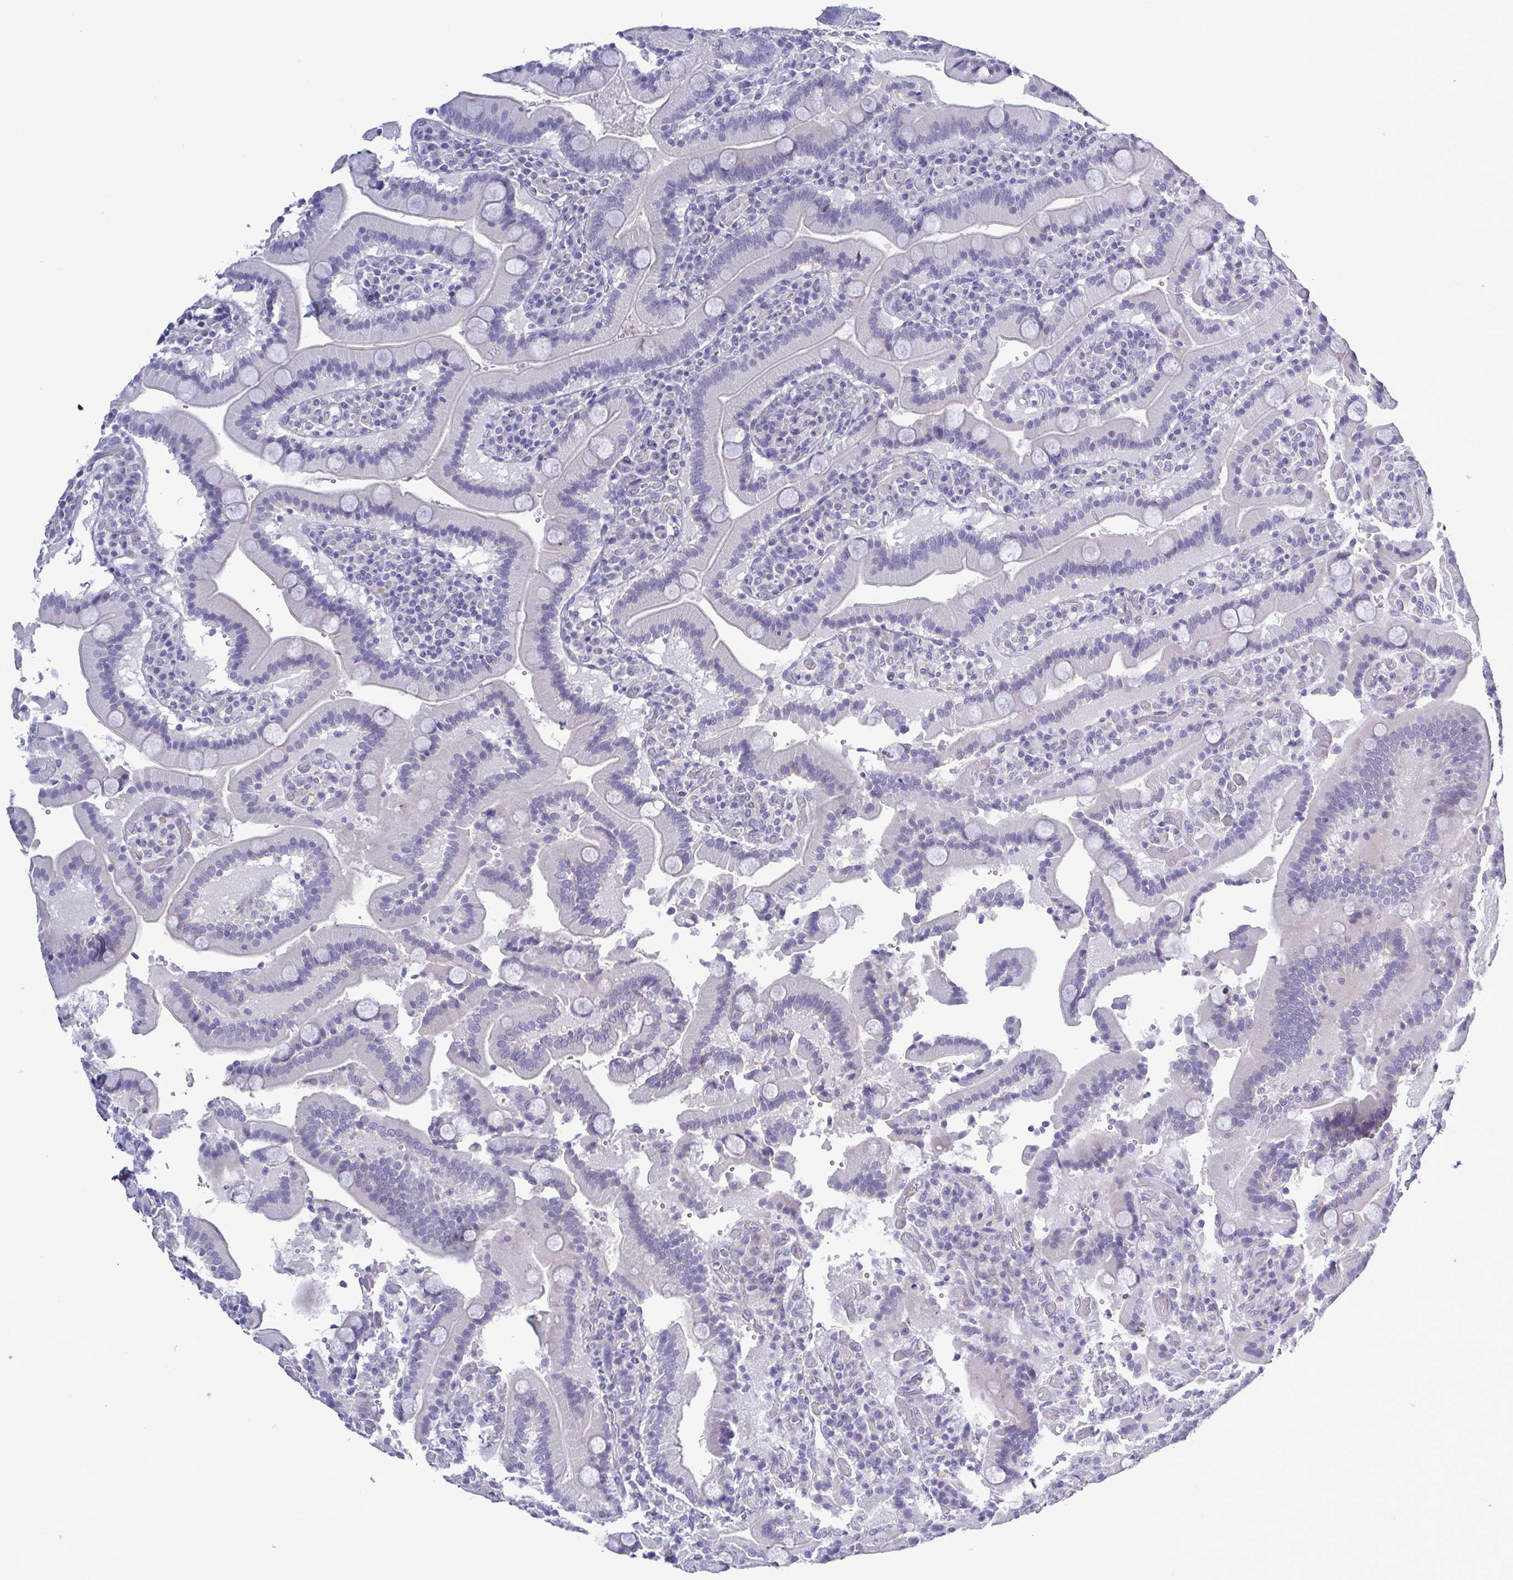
{"staining": {"intensity": "negative", "quantity": "none", "location": "none"}, "tissue": "duodenum", "cell_type": "Glandular cells", "image_type": "normal", "snomed": [{"axis": "morphology", "description": "Normal tissue, NOS"}, {"axis": "topography", "description": "Duodenum"}], "caption": "This is an immunohistochemistry image of benign duodenum. There is no staining in glandular cells.", "gene": "TEX12", "patient": {"sex": "female", "age": 62}}